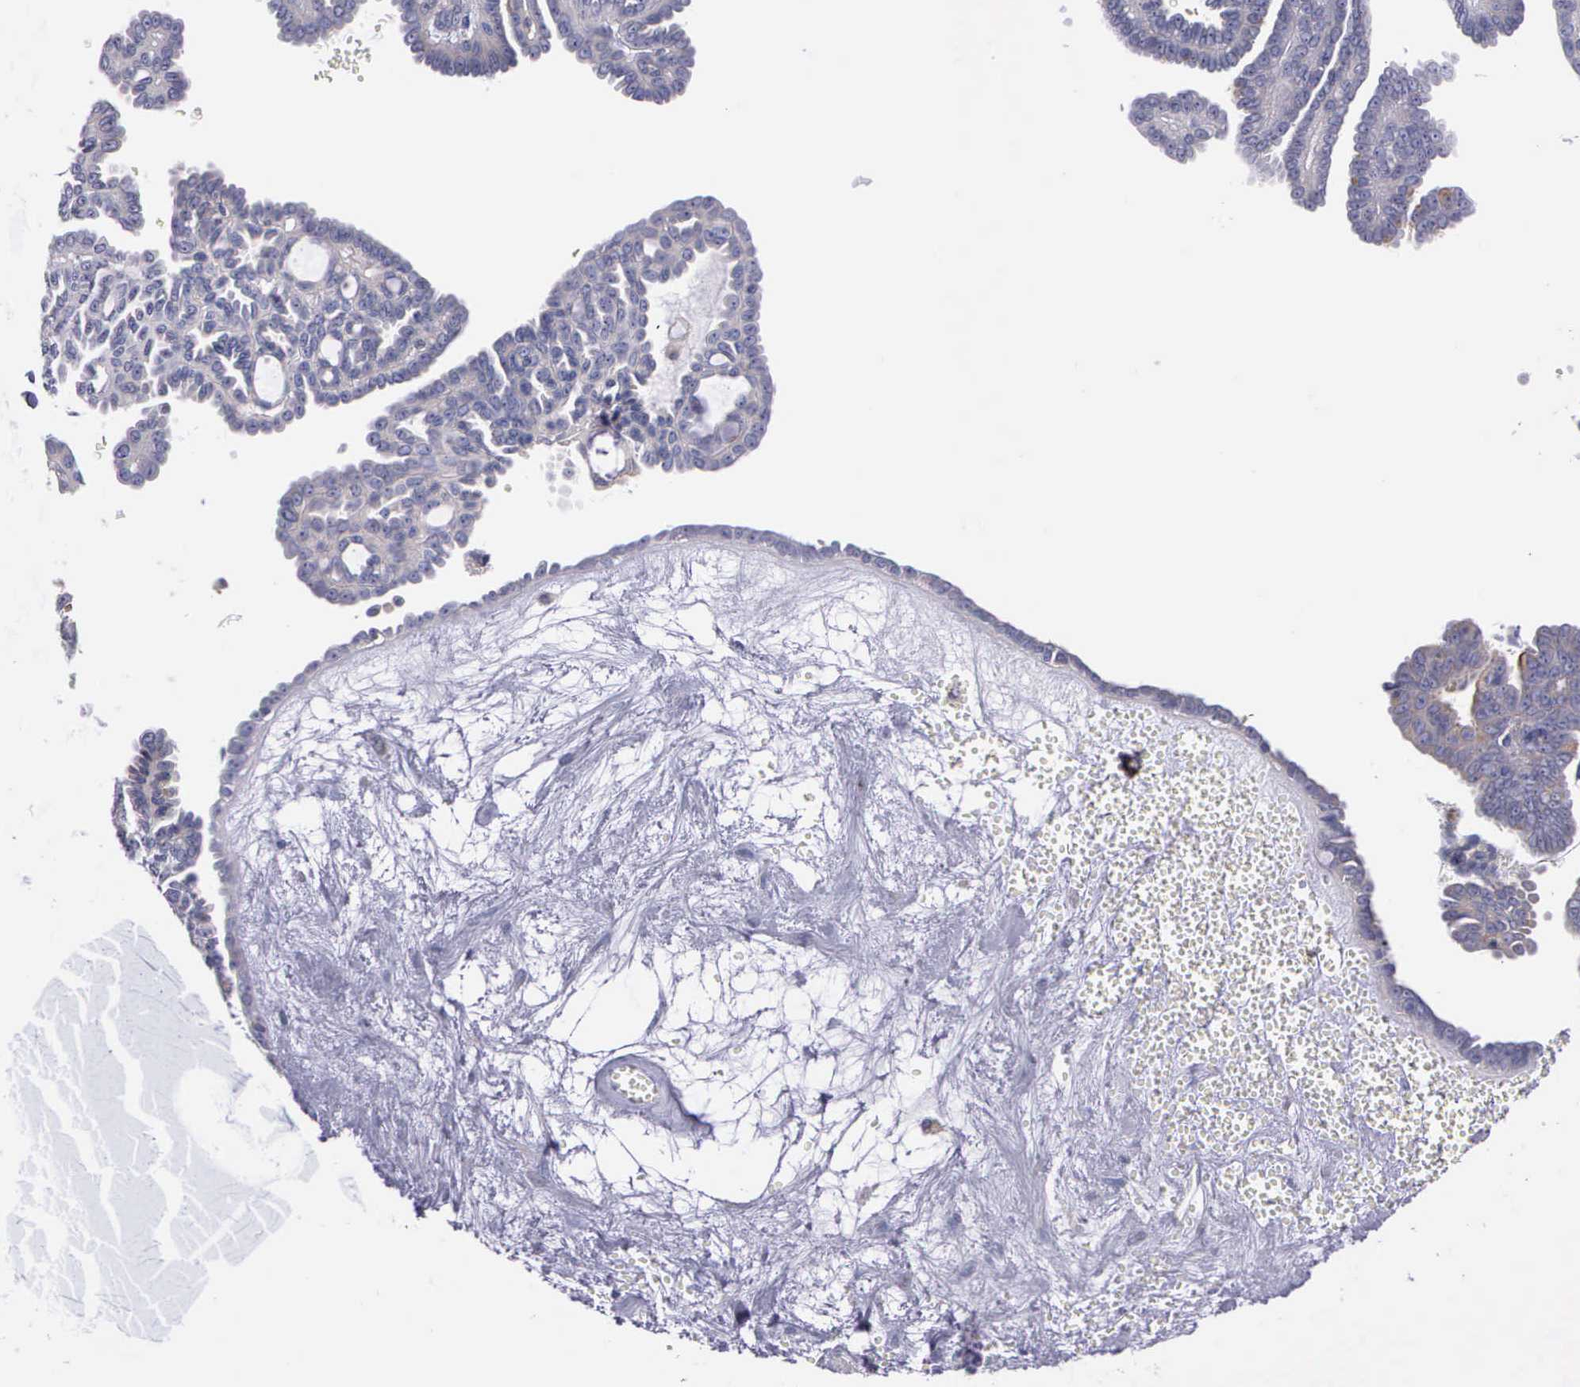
{"staining": {"intensity": "negative", "quantity": "none", "location": "none"}, "tissue": "ovarian cancer", "cell_type": "Tumor cells", "image_type": "cancer", "snomed": [{"axis": "morphology", "description": "Cystadenocarcinoma, serous, NOS"}, {"axis": "topography", "description": "Ovary"}], "caption": "Tumor cells are negative for brown protein staining in ovarian cancer (serous cystadenocarcinoma).", "gene": "MIA2", "patient": {"sex": "female", "age": 71}}